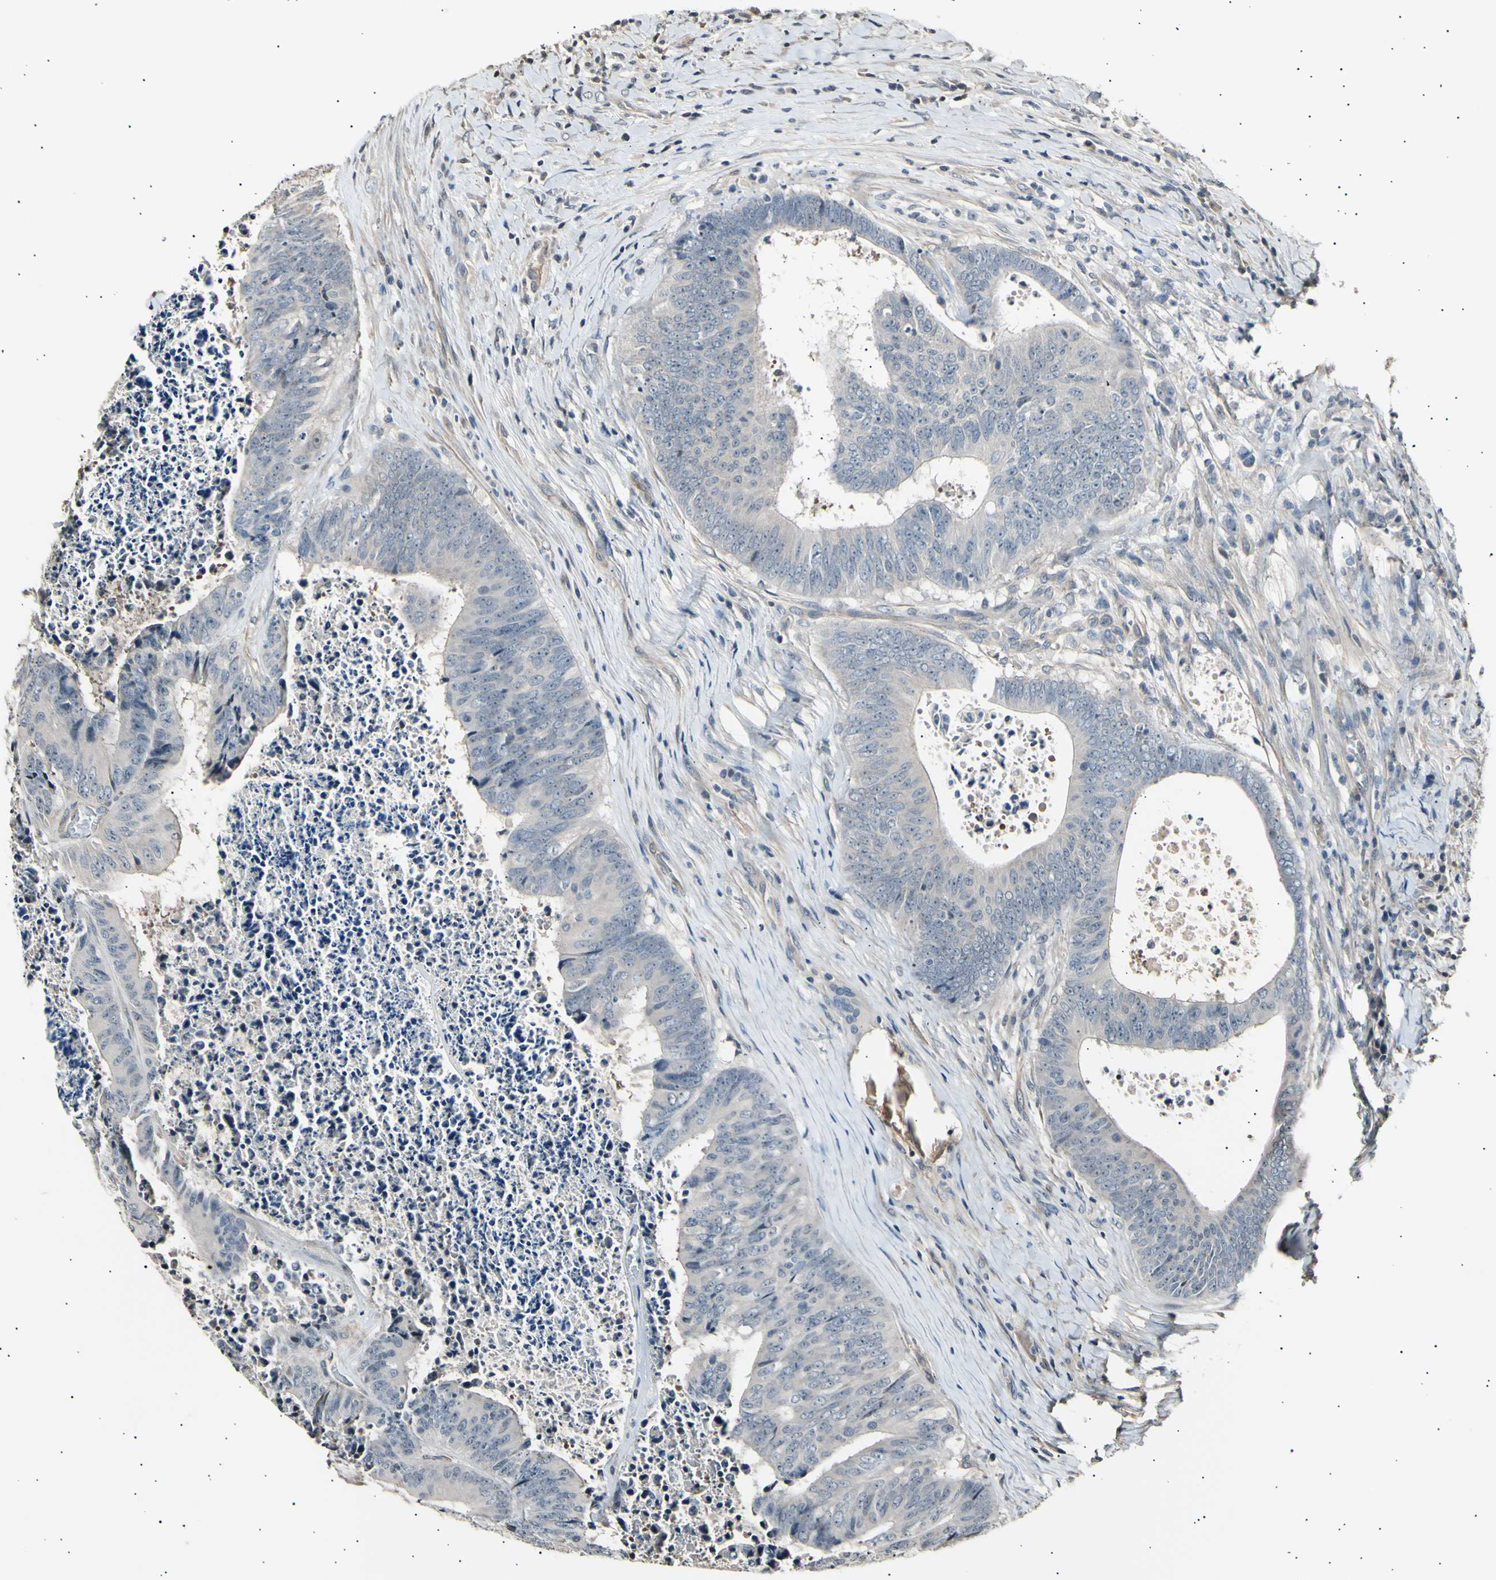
{"staining": {"intensity": "negative", "quantity": "none", "location": "none"}, "tissue": "colorectal cancer", "cell_type": "Tumor cells", "image_type": "cancer", "snomed": [{"axis": "morphology", "description": "Adenocarcinoma, NOS"}, {"axis": "topography", "description": "Rectum"}], "caption": "The immunohistochemistry (IHC) image has no significant positivity in tumor cells of colorectal adenocarcinoma tissue. (DAB immunohistochemistry (IHC), high magnification).", "gene": "AK1", "patient": {"sex": "male", "age": 72}}